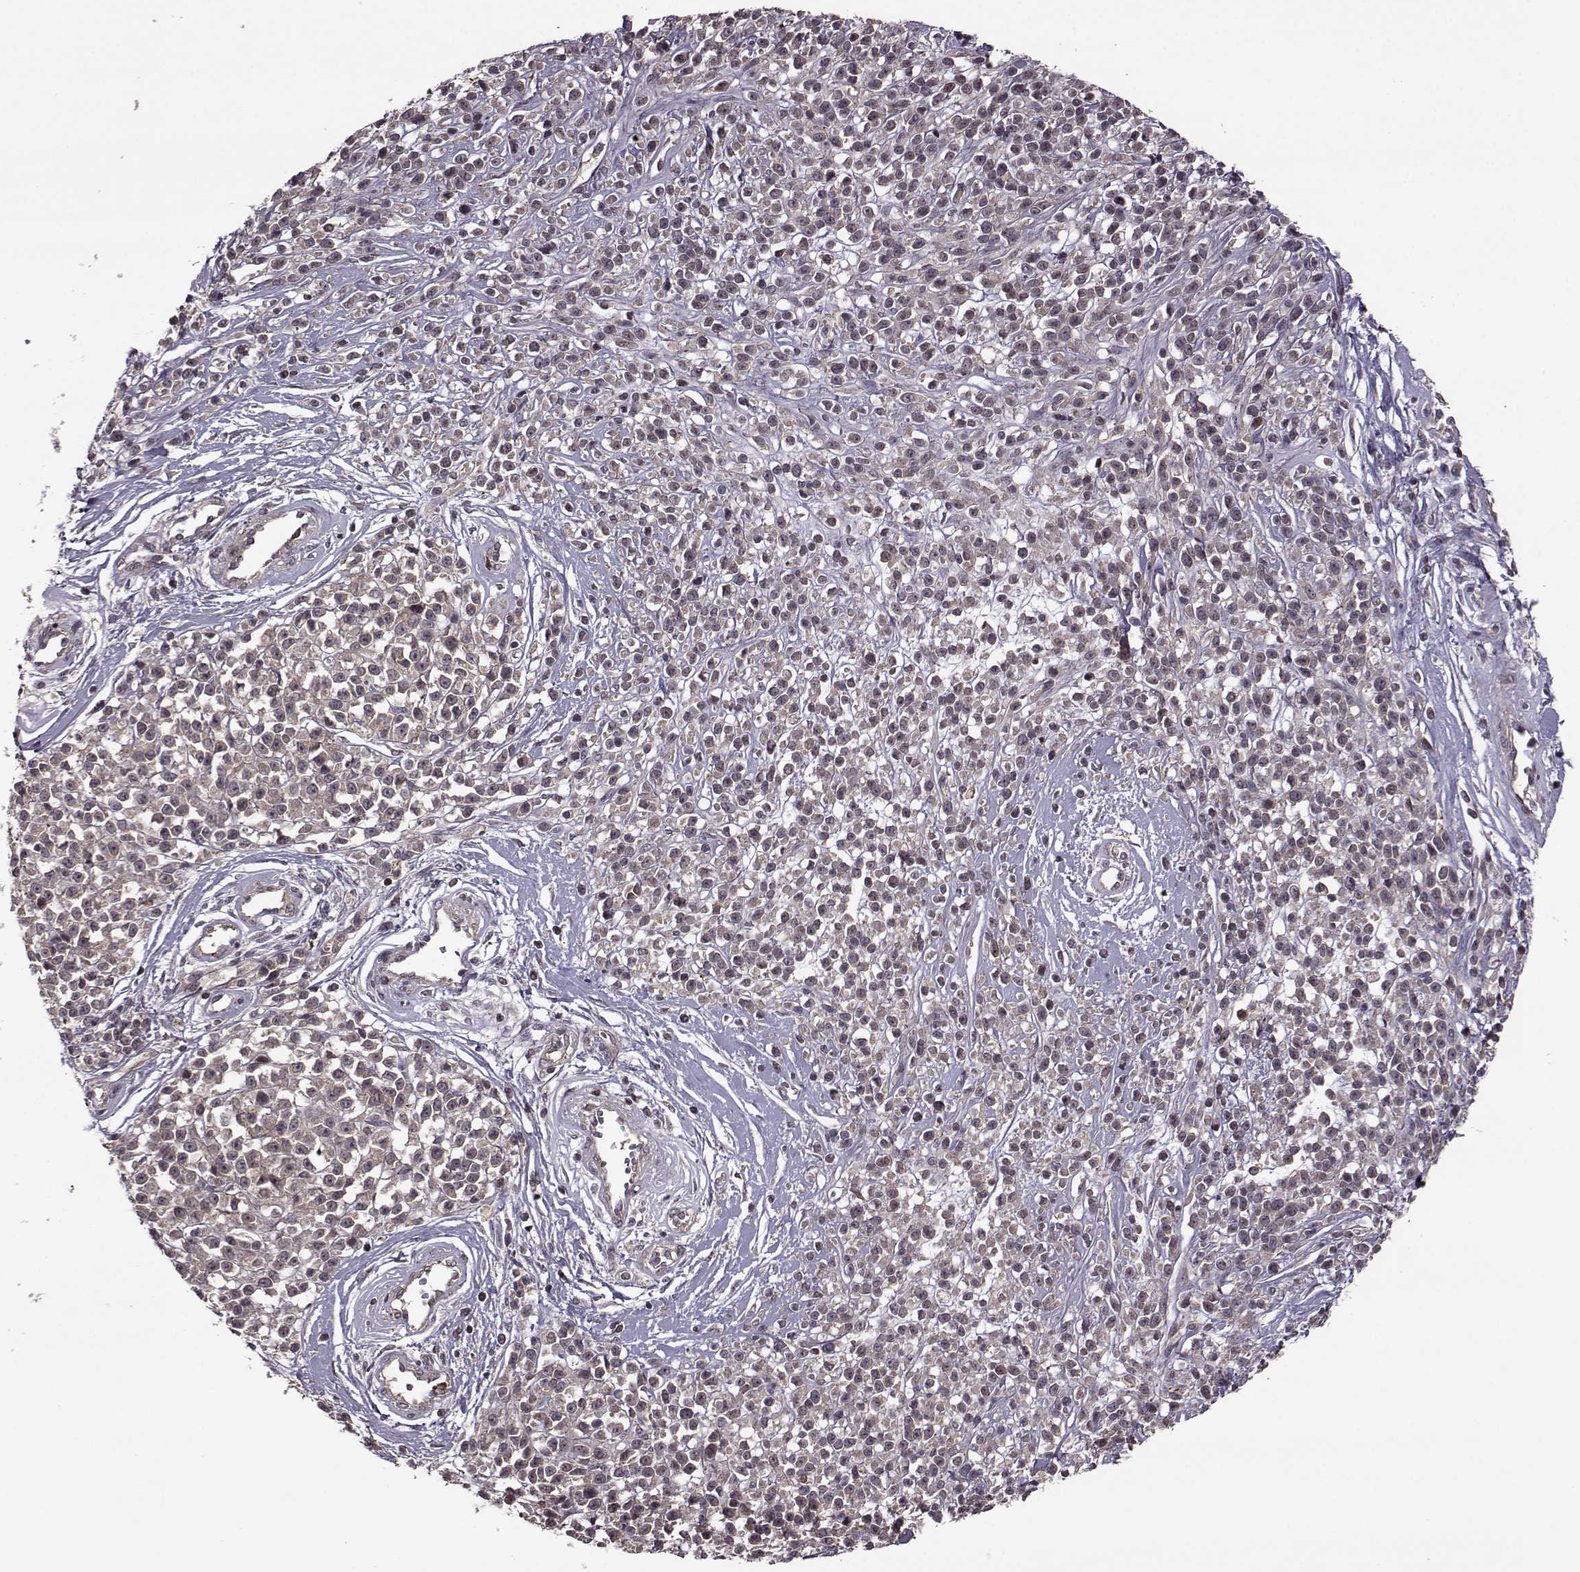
{"staining": {"intensity": "weak", "quantity": ">75%", "location": "cytoplasmic/membranous"}, "tissue": "melanoma", "cell_type": "Tumor cells", "image_type": "cancer", "snomed": [{"axis": "morphology", "description": "Malignant melanoma, NOS"}, {"axis": "topography", "description": "Skin"}, {"axis": "topography", "description": "Skin of trunk"}], "caption": "A brown stain labels weak cytoplasmic/membranous staining of a protein in human malignant melanoma tumor cells.", "gene": "TRMU", "patient": {"sex": "male", "age": 74}}